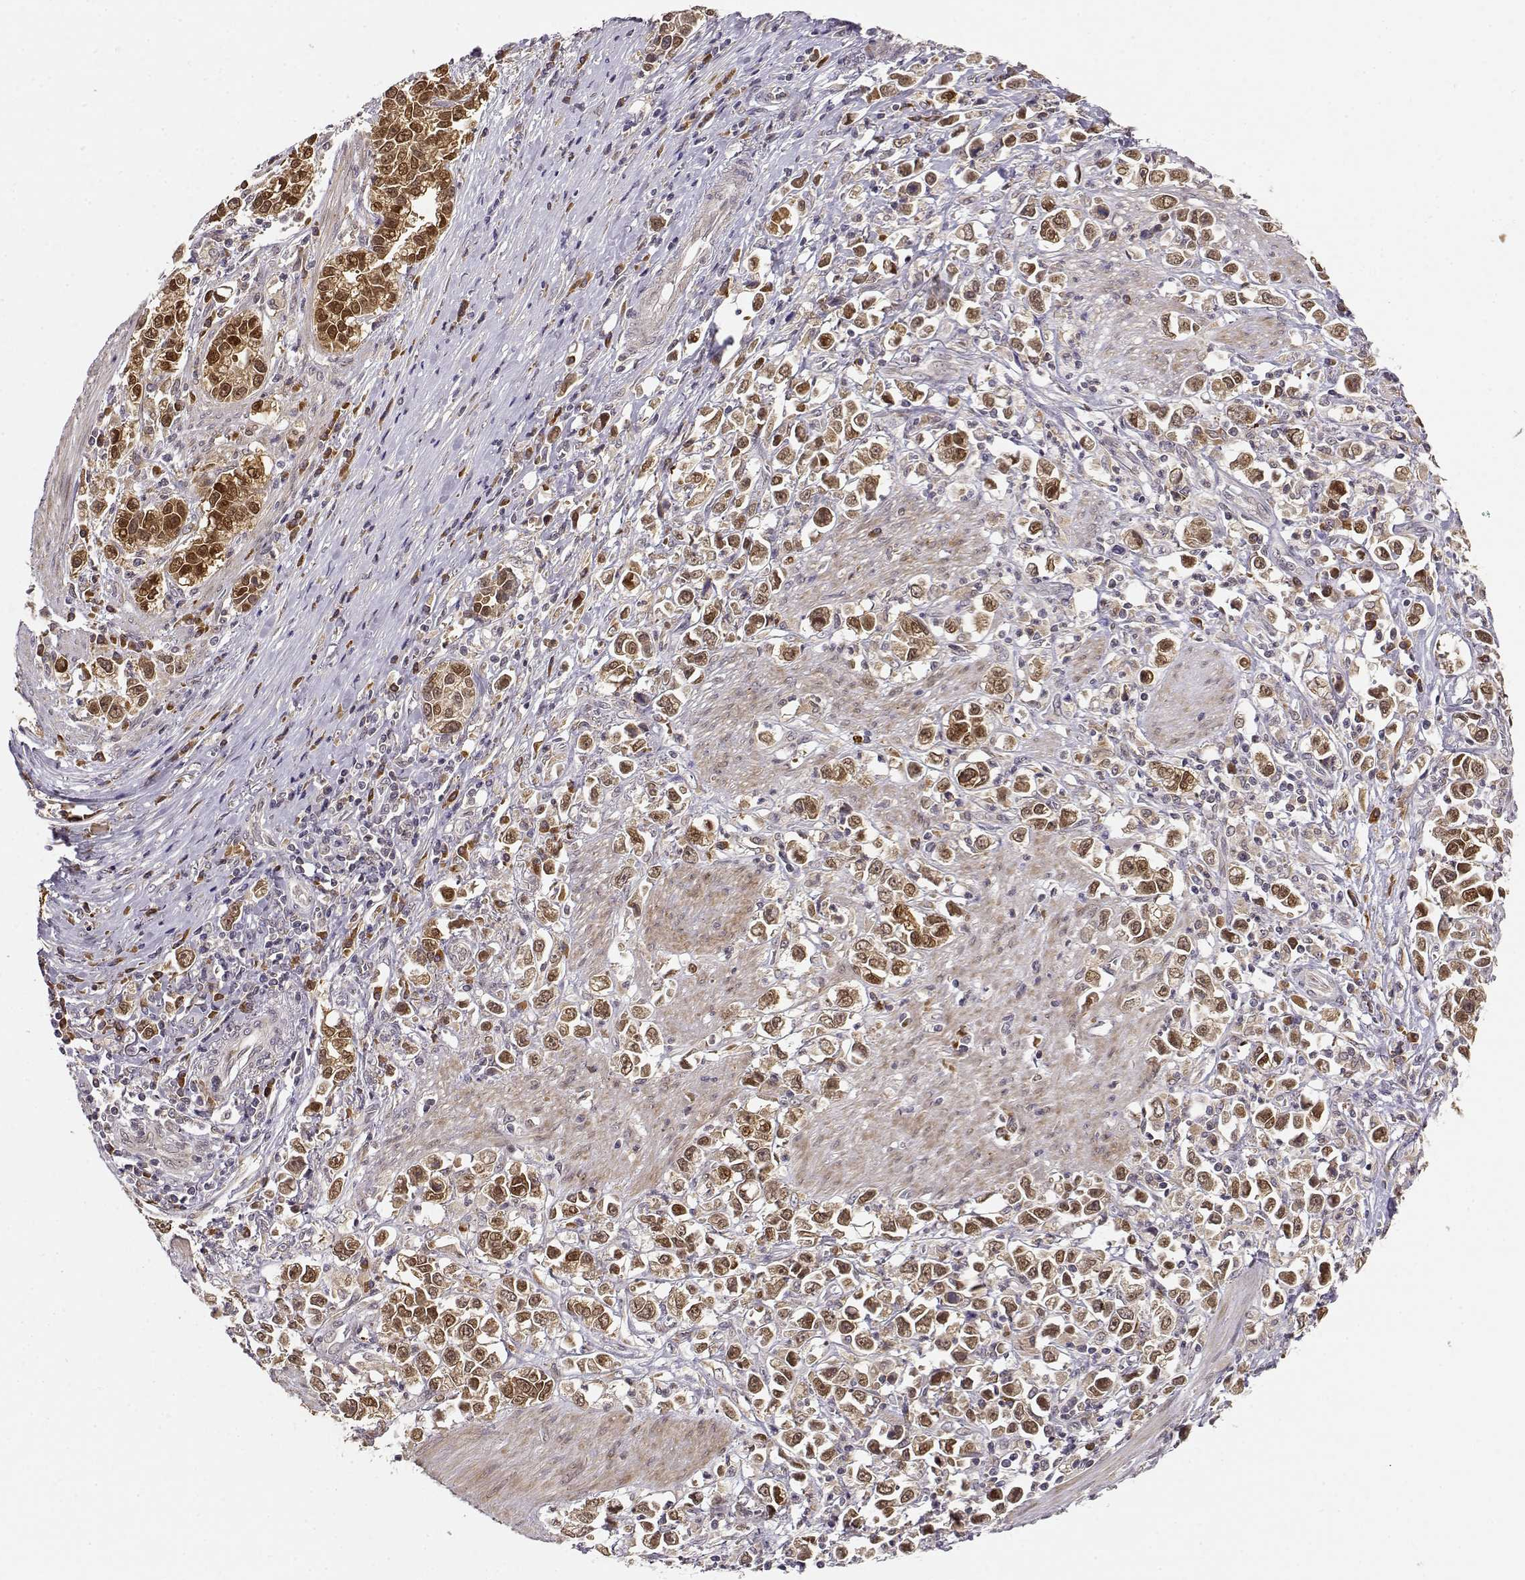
{"staining": {"intensity": "moderate", "quantity": ">75%", "location": "cytoplasmic/membranous,nuclear"}, "tissue": "stomach cancer", "cell_type": "Tumor cells", "image_type": "cancer", "snomed": [{"axis": "morphology", "description": "Adenocarcinoma, NOS"}, {"axis": "topography", "description": "Stomach"}], "caption": "Immunohistochemical staining of stomach cancer displays medium levels of moderate cytoplasmic/membranous and nuclear protein expression in approximately >75% of tumor cells. The staining is performed using DAB brown chromogen to label protein expression. The nuclei are counter-stained blue using hematoxylin.", "gene": "ERGIC2", "patient": {"sex": "male", "age": 93}}